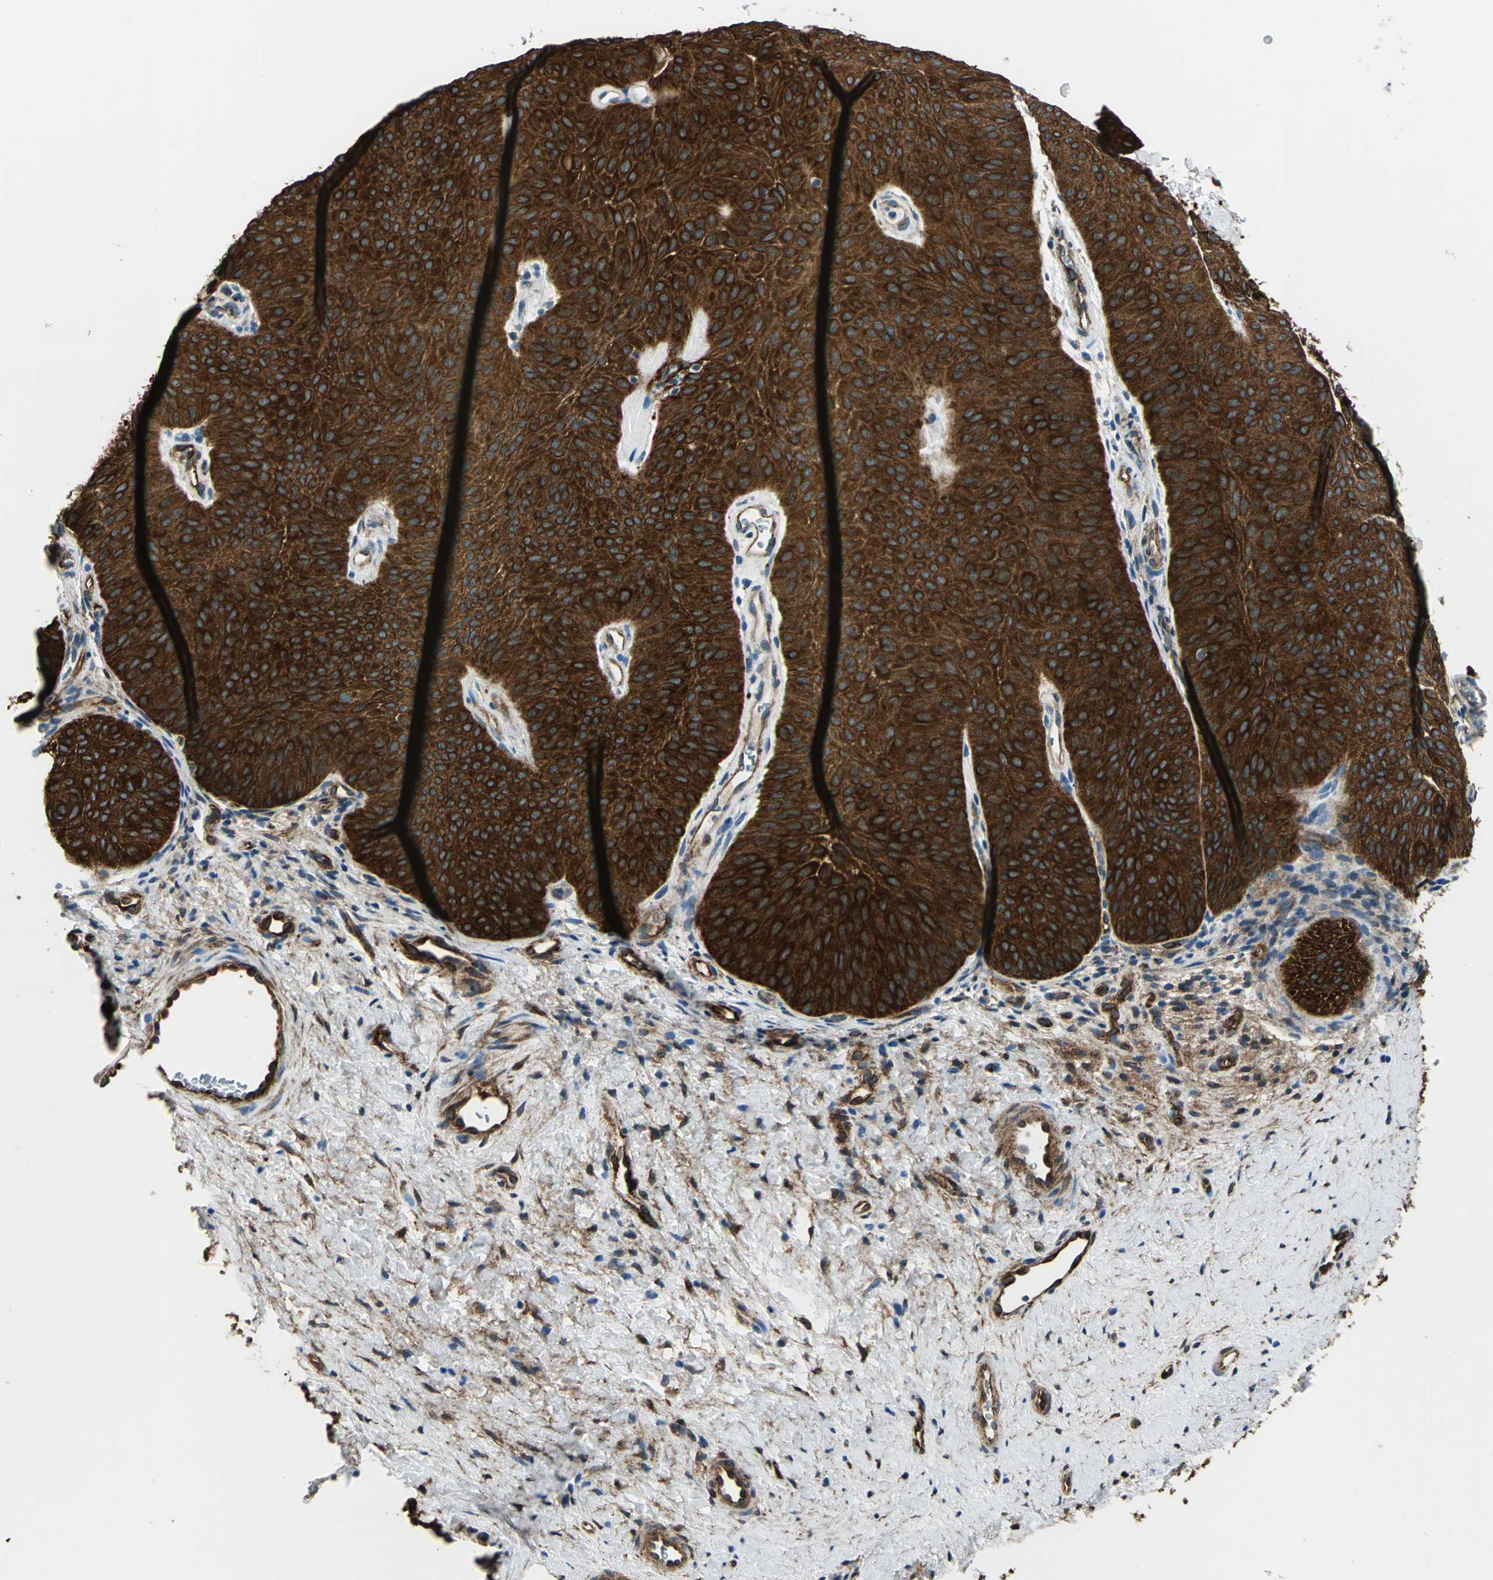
{"staining": {"intensity": "strong", "quantity": ">75%", "location": "cytoplasmic/membranous"}, "tissue": "urothelial cancer", "cell_type": "Tumor cells", "image_type": "cancer", "snomed": [{"axis": "morphology", "description": "Urothelial carcinoma, Low grade"}, {"axis": "topography", "description": "Urinary bladder"}], "caption": "The histopathology image reveals a brown stain indicating the presence of a protein in the cytoplasmic/membranous of tumor cells in urothelial cancer.", "gene": "HSPB1", "patient": {"sex": "female", "age": 60}}